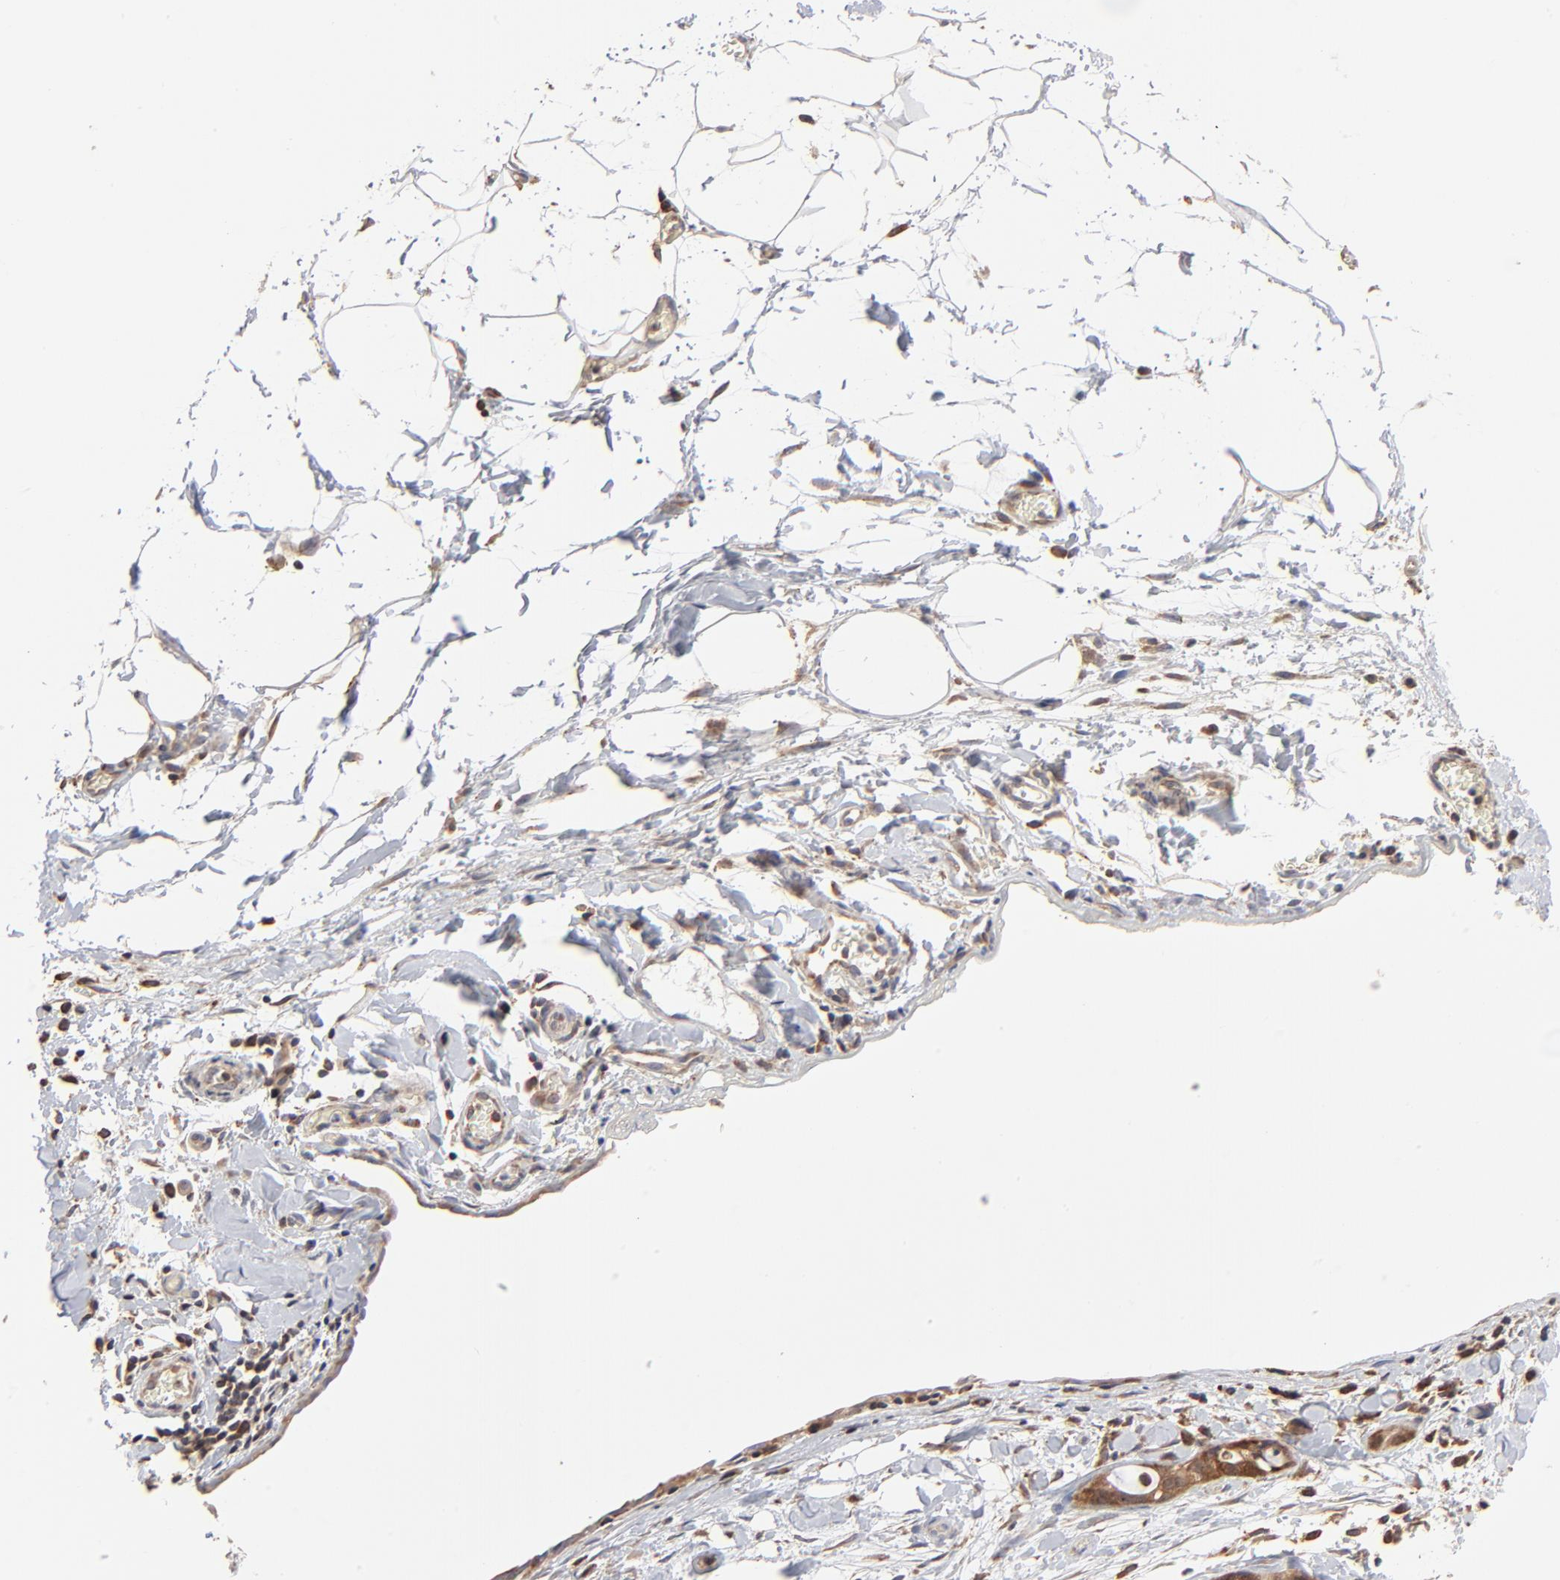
{"staining": {"intensity": "strong", "quantity": "25%-75%", "location": "cytoplasmic/membranous"}, "tissue": "stomach cancer", "cell_type": "Tumor cells", "image_type": "cancer", "snomed": [{"axis": "morphology", "description": "Adenocarcinoma, NOS"}, {"axis": "topography", "description": "Stomach, upper"}], "caption": "Stomach cancer (adenocarcinoma) stained for a protein (brown) reveals strong cytoplasmic/membranous positive staining in about 25%-75% of tumor cells.", "gene": "RNF213", "patient": {"sex": "male", "age": 47}}